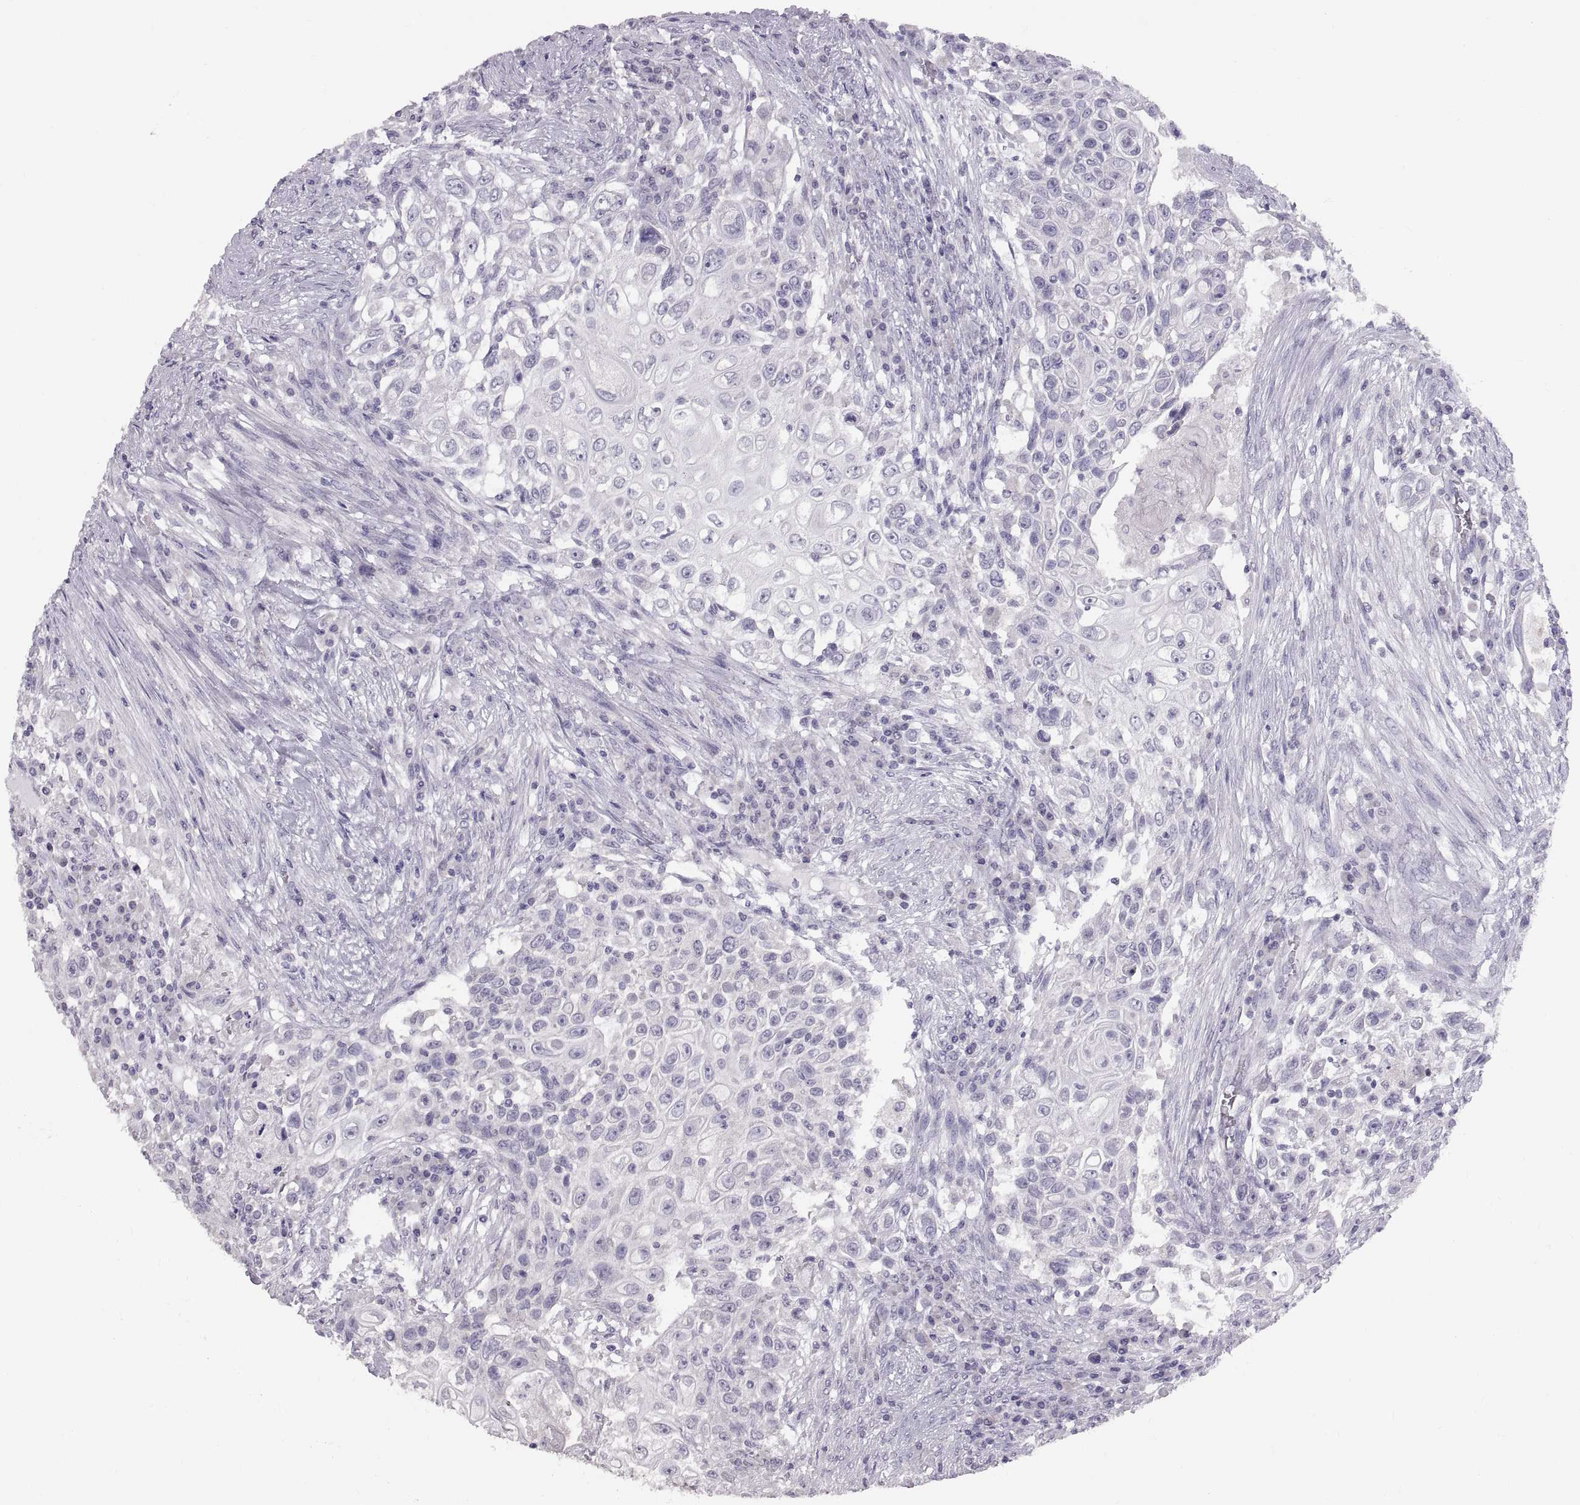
{"staining": {"intensity": "negative", "quantity": "none", "location": "none"}, "tissue": "urothelial cancer", "cell_type": "Tumor cells", "image_type": "cancer", "snomed": [{"axis": "morphology", "description": "Urothelial carcinoma, High grade"}, {"axis": "topography", "description": "Urinary bladder"}], "caption": "This histopathology image is of urothelial cancer stained with IHC to label a protein in brown with the nuclei are counter-stained blue. There is no positivity in tumor cells.", "gene": "WBP2NL", "patient": {"sex": "female", "age": 56}}